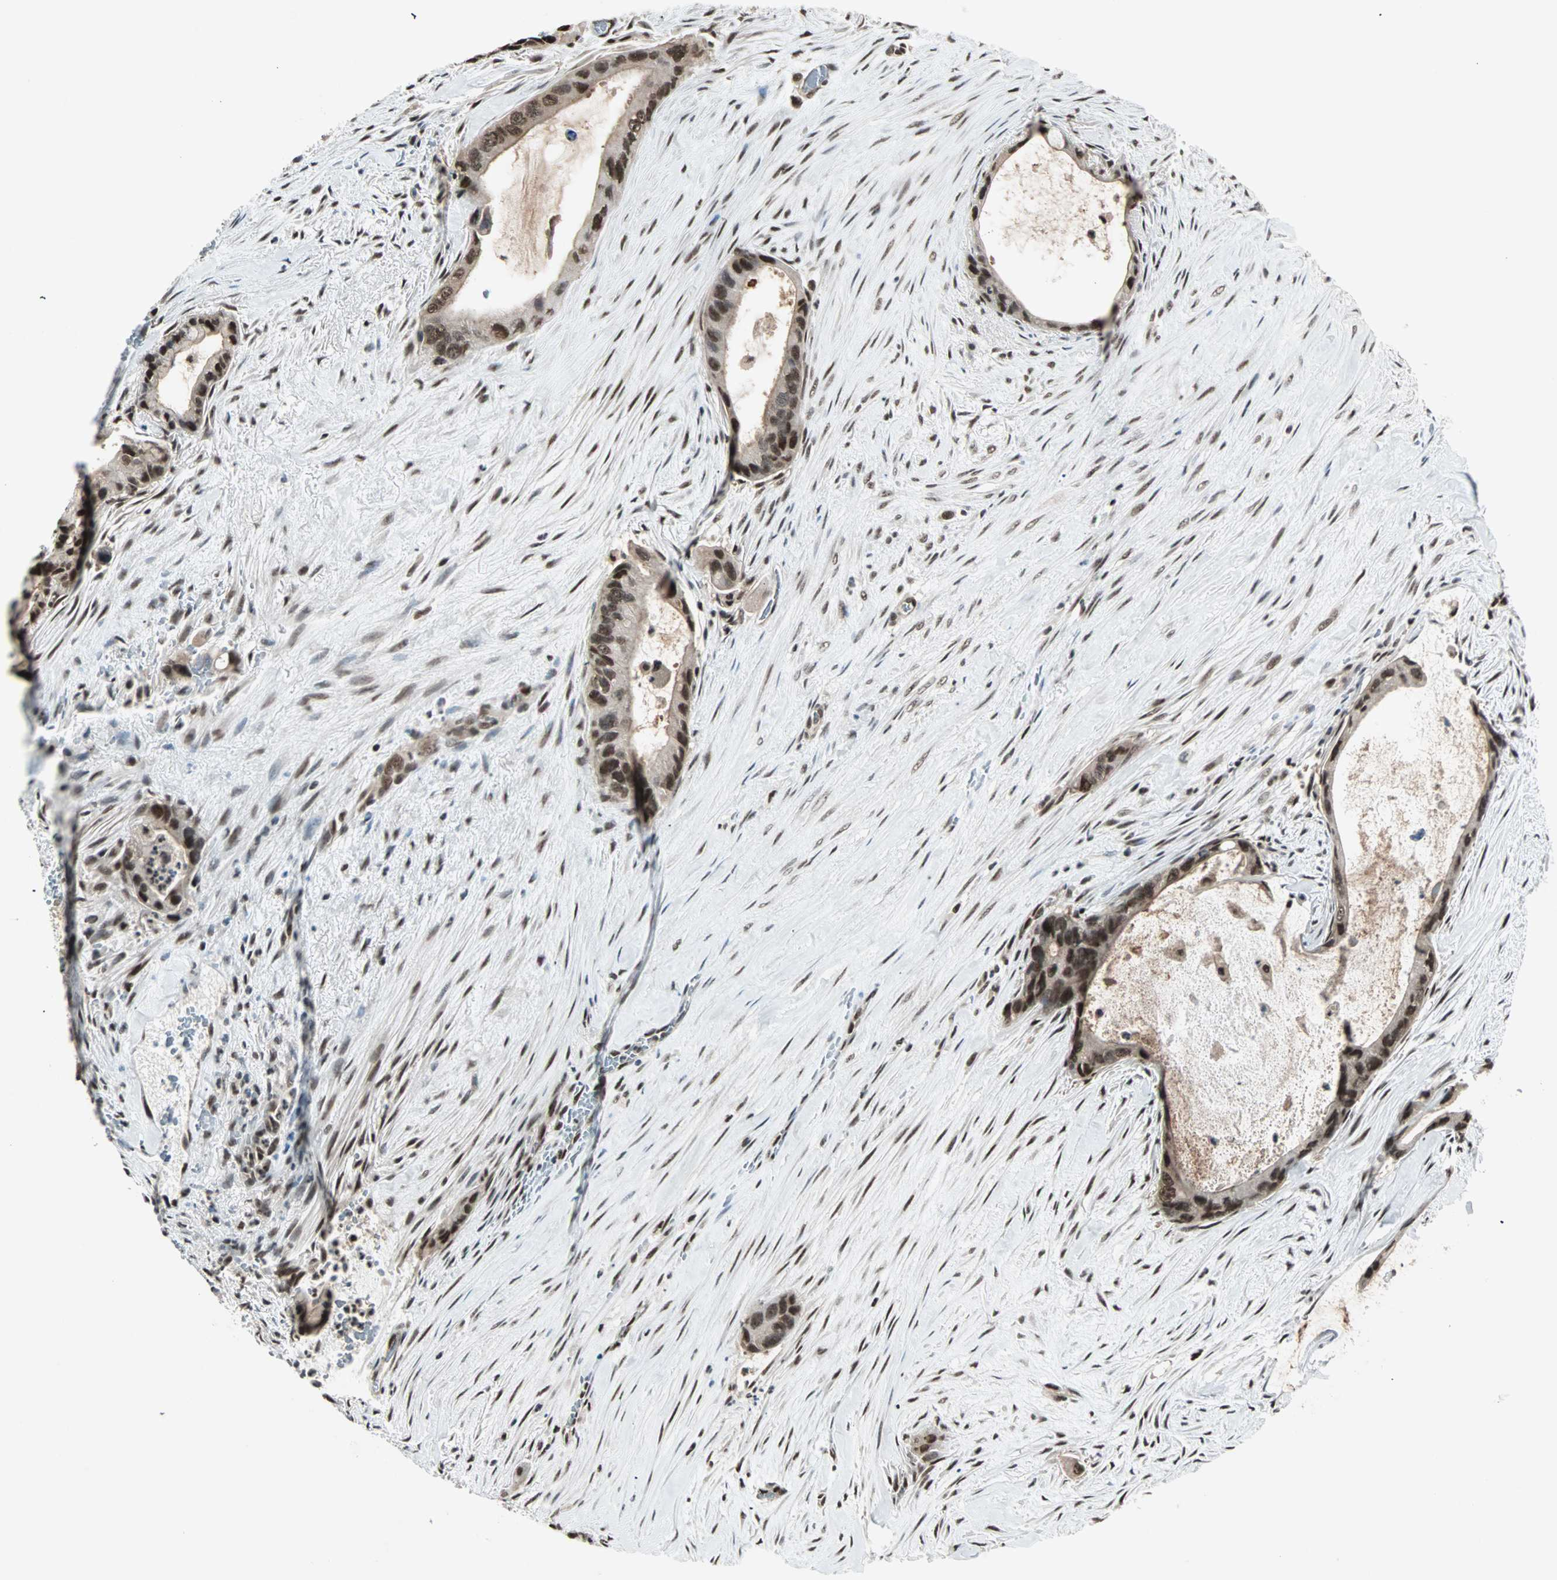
{"staining": {"intensity": "strong", "quantity": ">75%", "location": "nuclear"}, "tissue": "liver cancer", "cell_type": "Tumor cells", "image_type": "cancer", "snomed": [{"axis": "morphology", "description": "Cholangiocarcinoma"}, {"axis": "topography", "description": "Liver"}], "caption": "Liver cancer (cholangiocarcinoma) stained for a protein demonstrates strong nuclear positivity in tumor cells. Using DAB (brown) and hematoxylin (blue) stains, captured at high magnification using brightfield microscopy.", "gene": "ZNF44", "patient": {"sex": "female", "age": 55}}